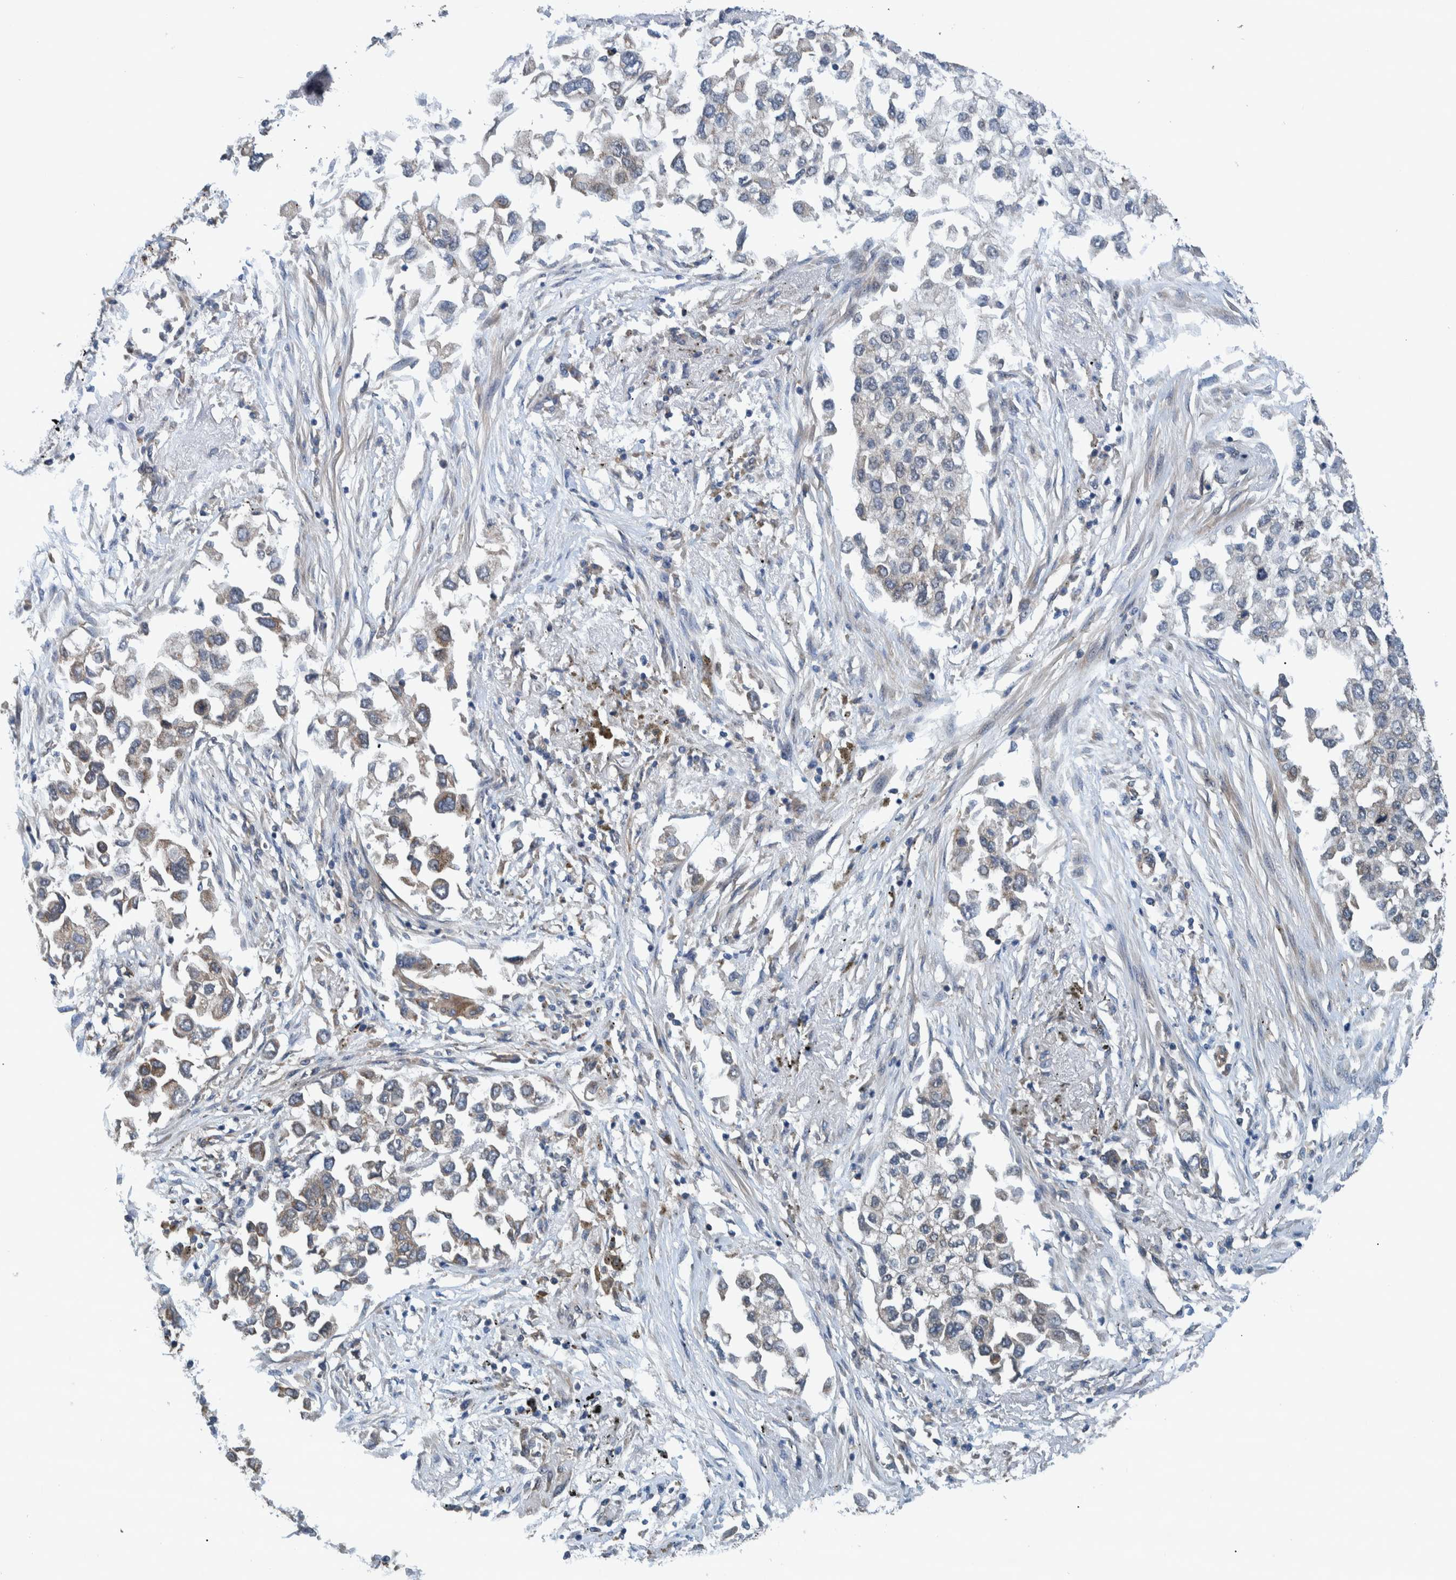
{"staining": {"intensity": "weak", "quantity": "<25%", "location": "cytoplasmic/membranous"}, "tissue": "lung cancer", "cell_type": "Tumor cells", "image_type": "cancer", "snomed": [{"axis": "morphology", "description": "Inflammation, NOS"}, {"axis": "morphology", "description": "Adenocarcinoma, NOS"}, {"axis": "topography", "description": "Lung"}], "caption": "High magnification brightfield microscopy of lung cancer (adenocarcinoma) stained with DAB (3,3'-diaminobenzidine) (brown) and counterstained with hematoxylin (blue): tumor cells show no significant expression. The staining is performed using DAB brown chromogen with nuclei counter-stained in using hematoxylin.", "gene": "MRPS7", "patient": {"sex": "male", "age": 63}}